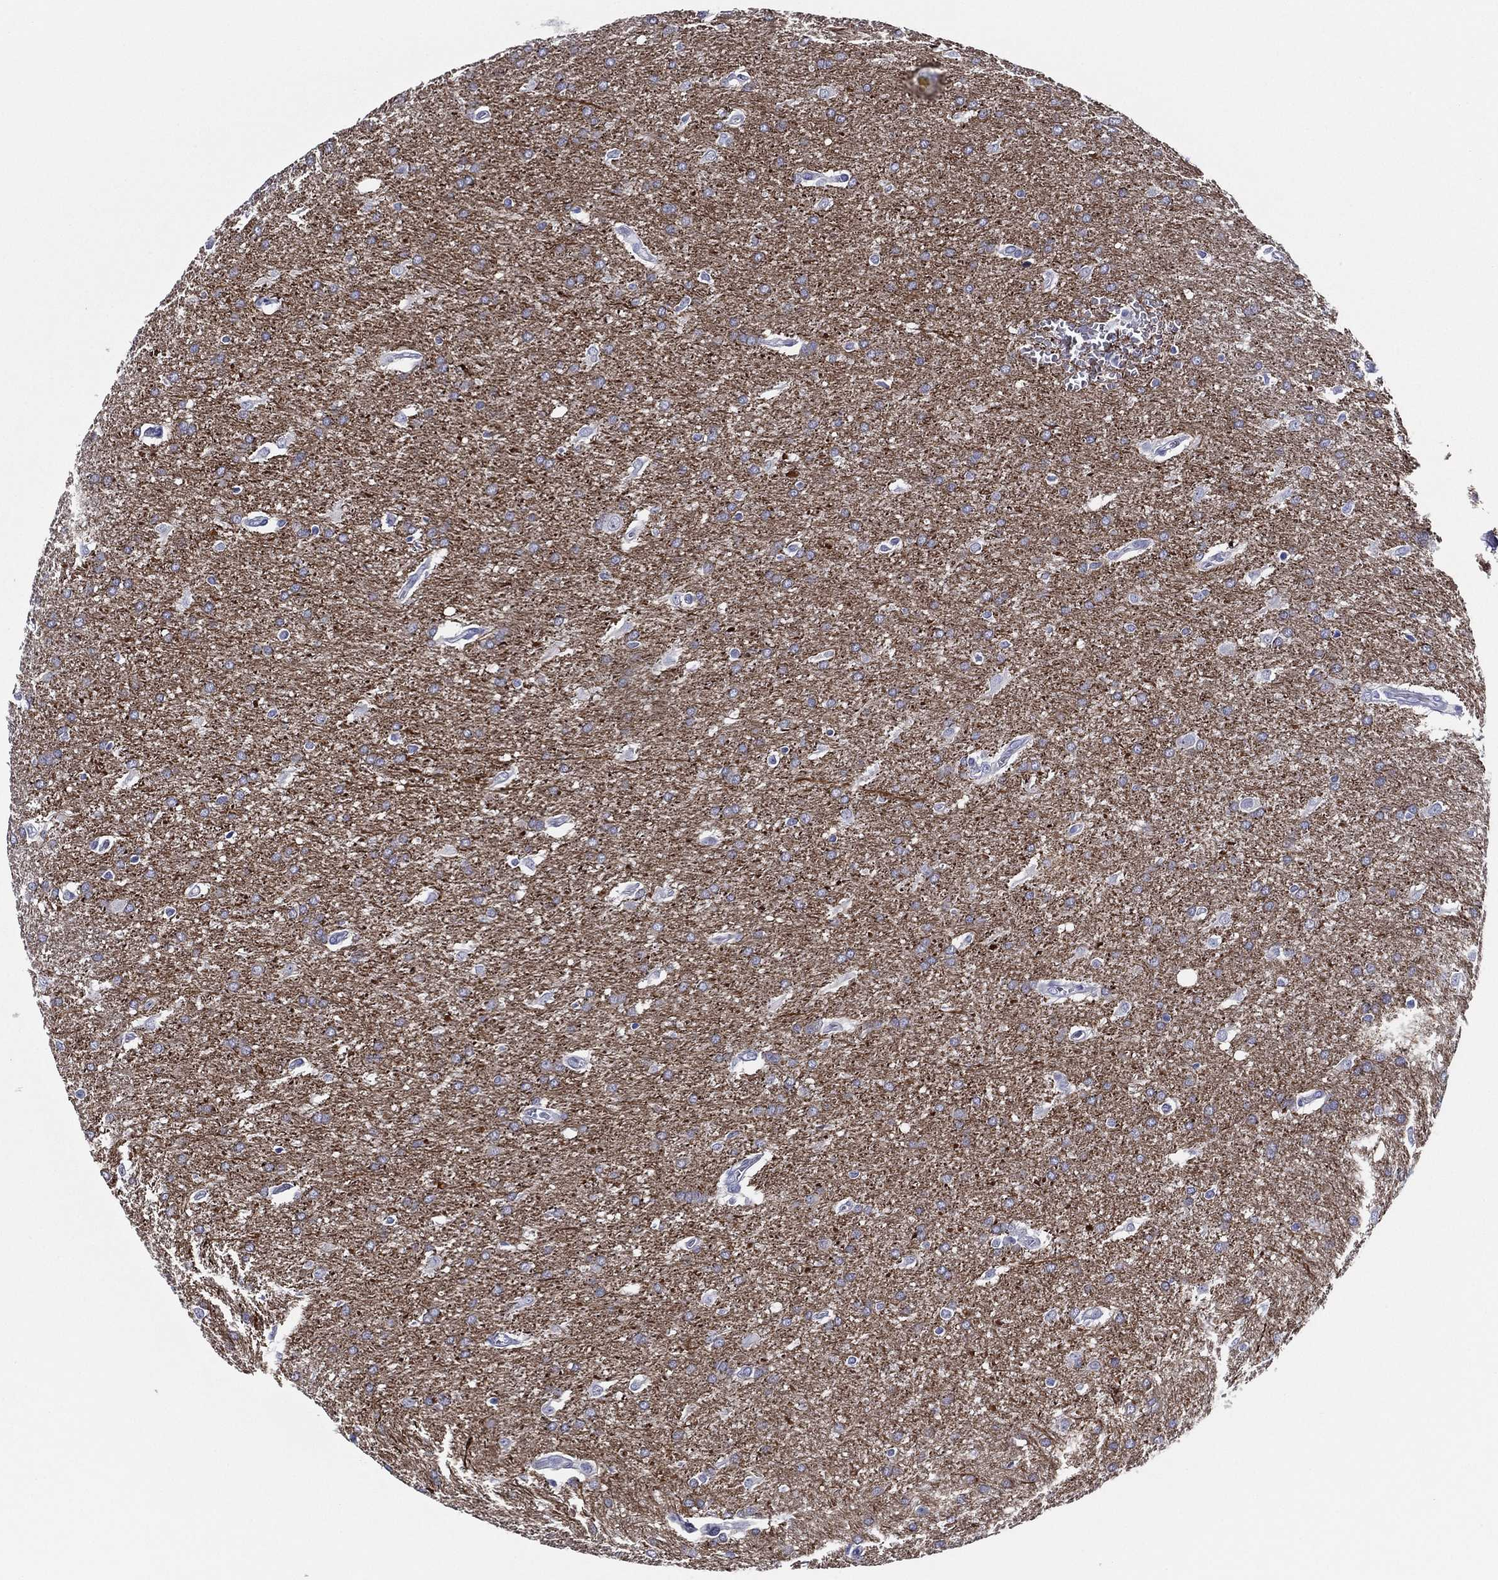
{"staining": {"intensity": "negative", "quantity": "none", "location": "none"}, "tissue": "glioma", "cell_type": "Tumor cells", "image_type": "cancer", "snomed": [{"axis": "morphology", "description": "Glioma, malignant, Low grade"}, {"axis": "topography", "description": "Brain"}], "caption": "The IHC micrograph has no significant expression in tumor cells of glioma tissue.", "gene": "SLC13A4", "patient": {"sex": "female", "age": 32}}